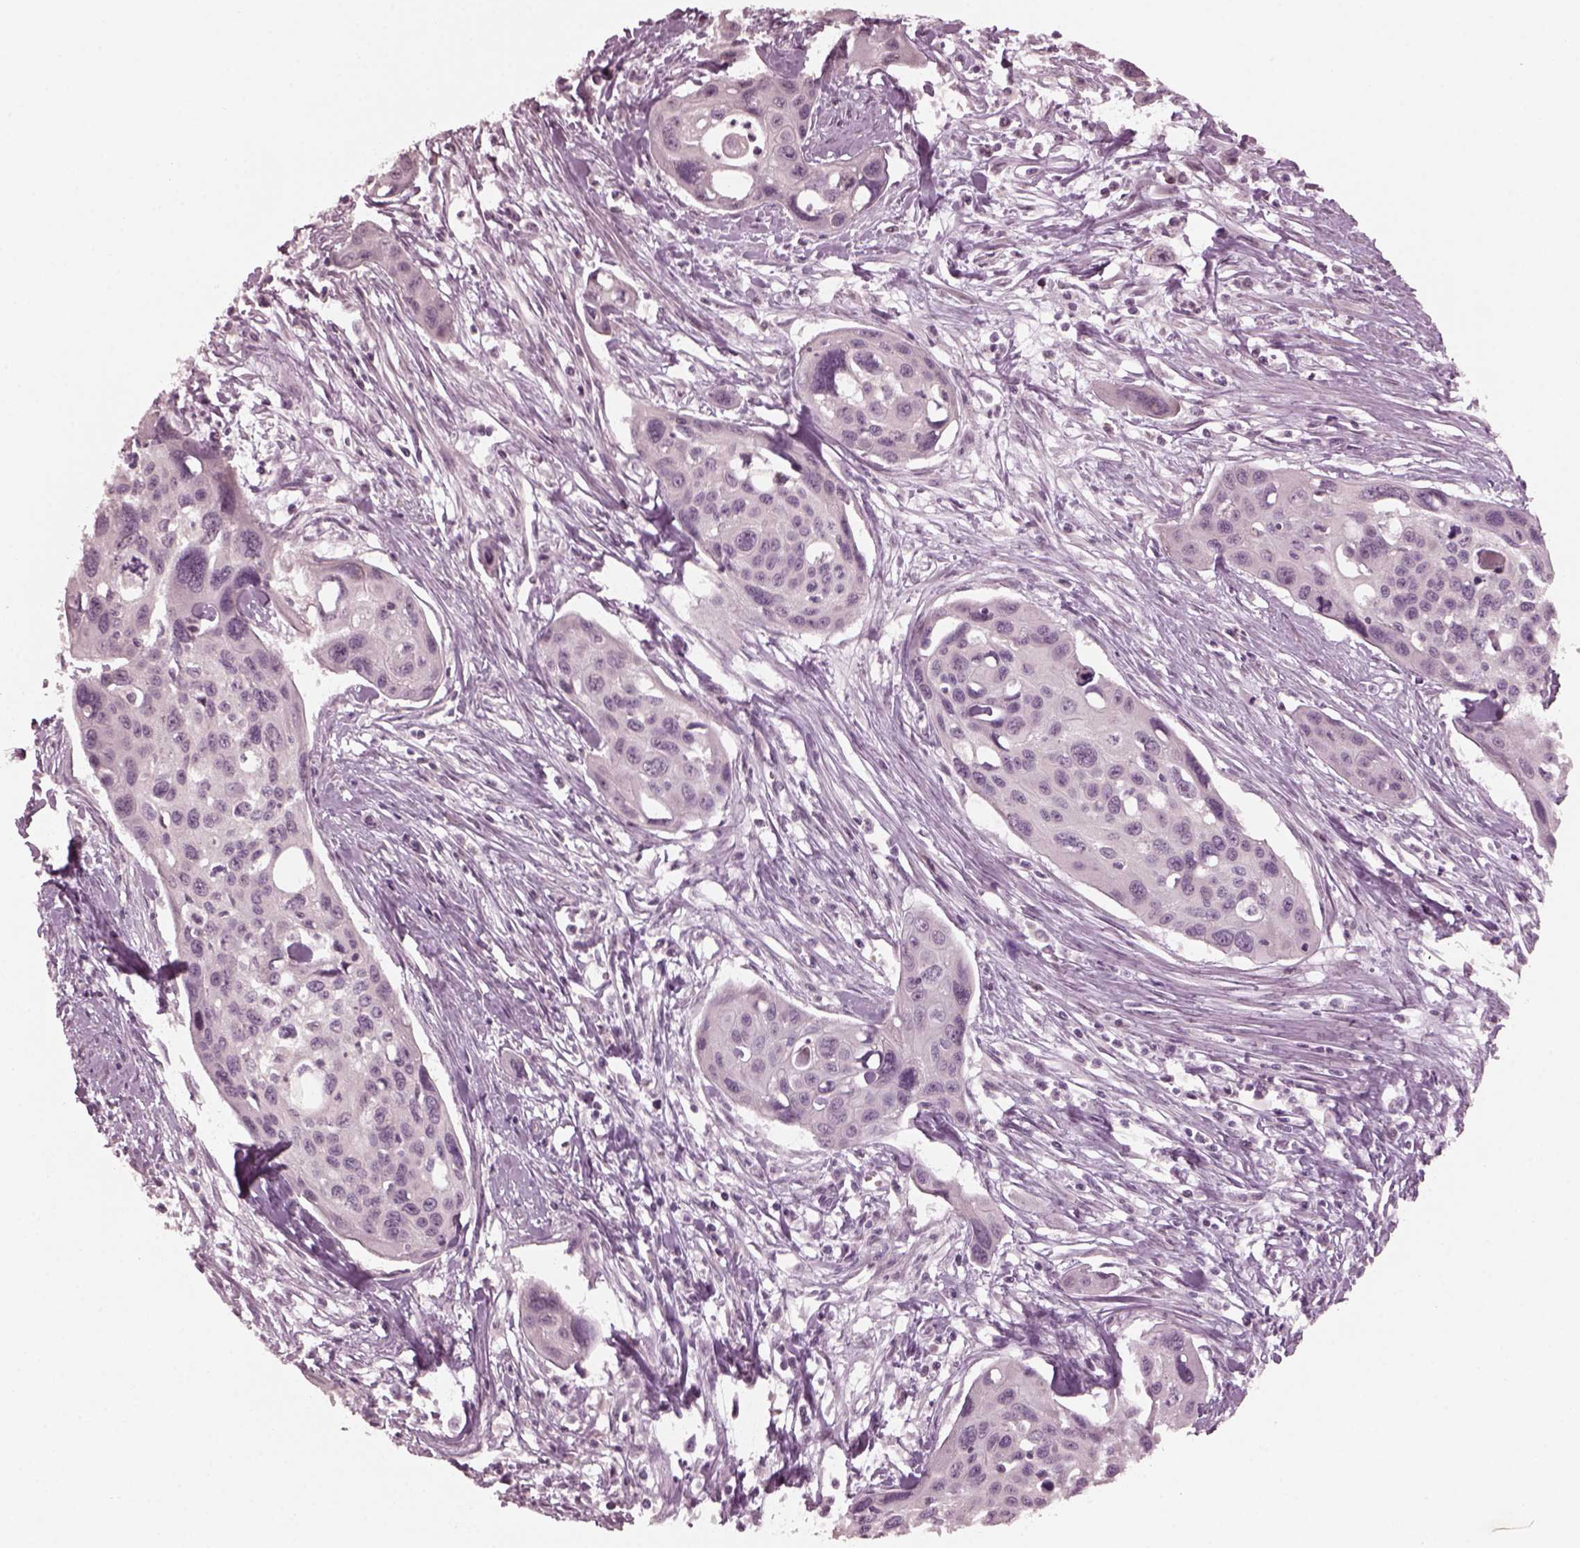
{"staining": {"intensity": "negative", "quantity": "none", "location": "none"}, "tissue": "cervical cancer", "cell_type": "Tumor cells", "image_type": "cancer", "snomed": [{"axis": "morphology", "description": "Squamous cell carcinoma, NOS"}, {"axis": "topography", "description": "Cervix"}], "caption": "Immunohistochemical staining of human cervical cancer (squamous cell carcinoma) exhibits no significant positivity in tumor cells. (Immunohistochemistry, brightfield microscopy, high magnification).", "gene": "RGS7", "patient": {"sex": "female", "age": 31}}